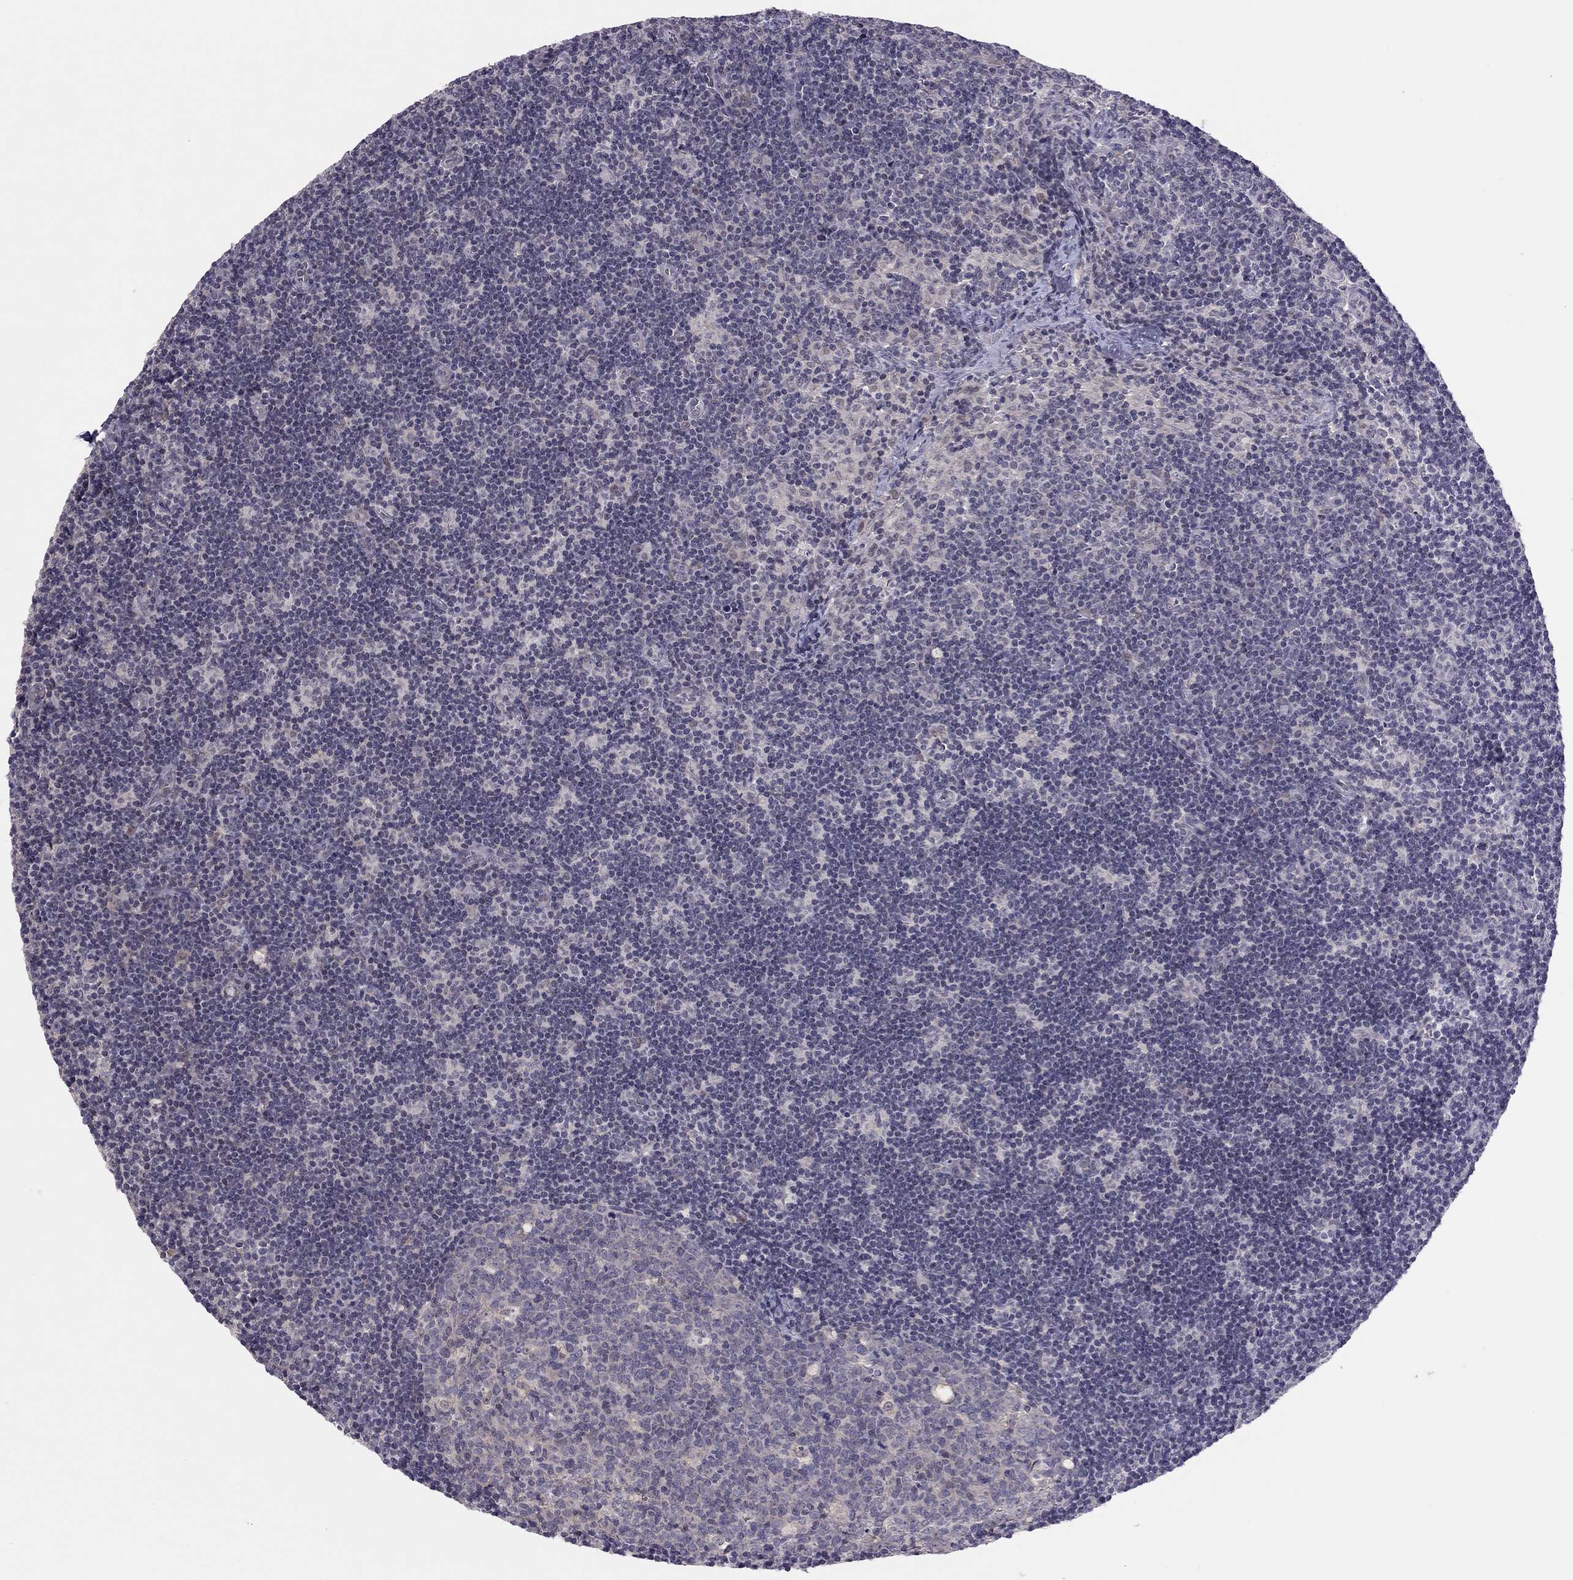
{"staining": {"intensity": "negative", "quantity": "none", "location": "none"}, "tissue": "lymph node", "cell_type": "Germinal center cells", "image_type": "normal", "snomed": [{"axis": "morphology", "description": "Normal tissue, NOS"}, {"axis": "topography", "description": "Lymph node"}], "caption": "A photomicrograph of lymph node stained for a protein displays no brown staining in germinal center cells. The staining is performed using DAB (3,3'-diaminobenzidine) brown chromogen with nuclei counter-stained in using hematoxylin.", "gene": "HSF2BP", "patient": {"sex": "female", "age": 34}}